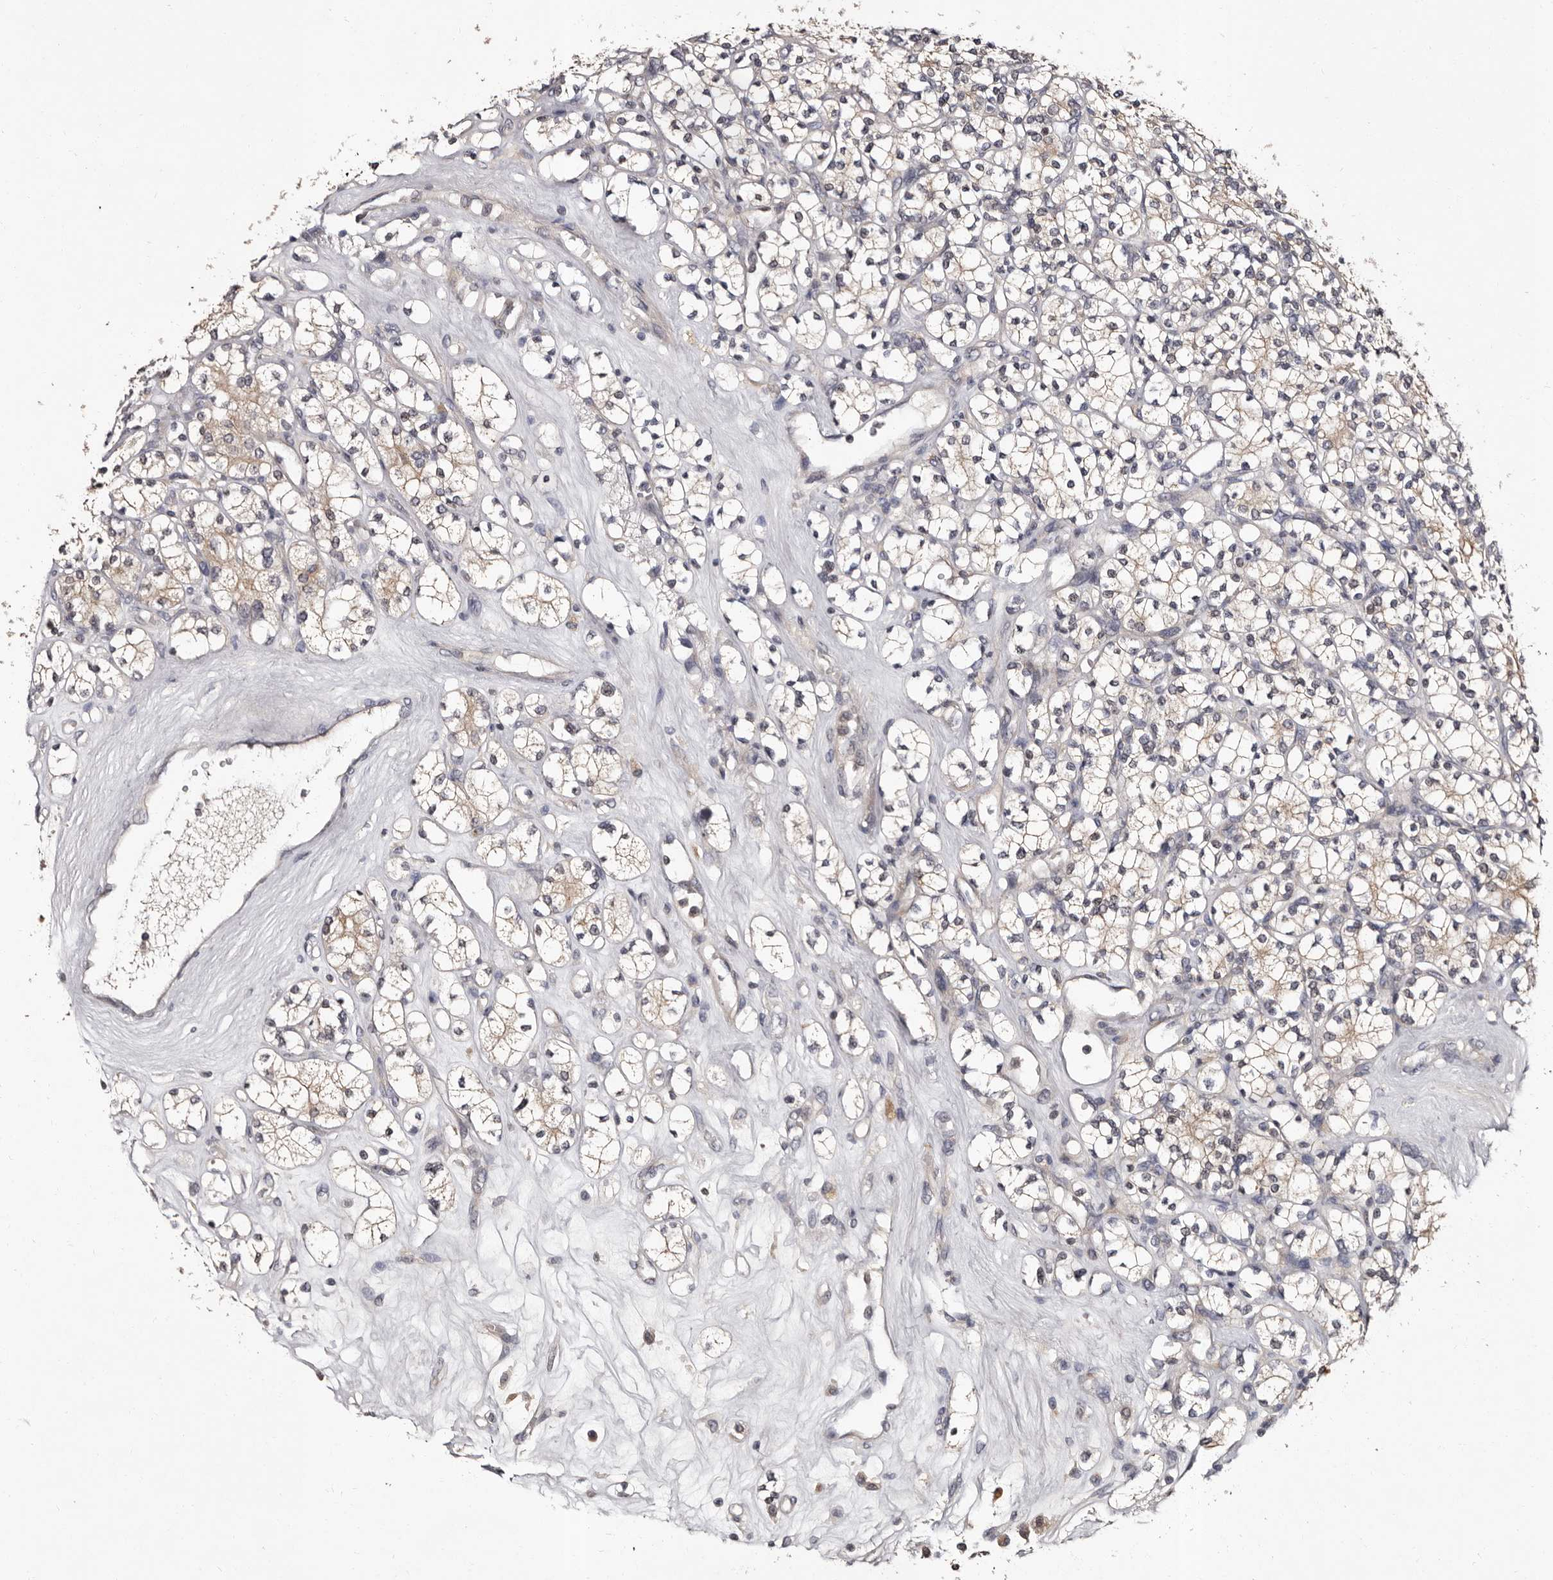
{"staining": {"intensity": "weak", "quantity": "<25%", "location": "cytoplasmic/membranous"}, "tissue": "renal cancer", "cell_type": "Tumor cells", "image_type": "cancer", "snomed": [{"axis": "morphology", "description": "Adenocarcinoma, NOS"}, {"axis": "topography", "description": "Kidney"}], "caption": "Immunohistochemistry (IHC) of adenocarcinoma (renal) exhibits no positivity in tumor cells.", "gene": "FAM91A1", "patient": {"sex": "male", "age": 77}}